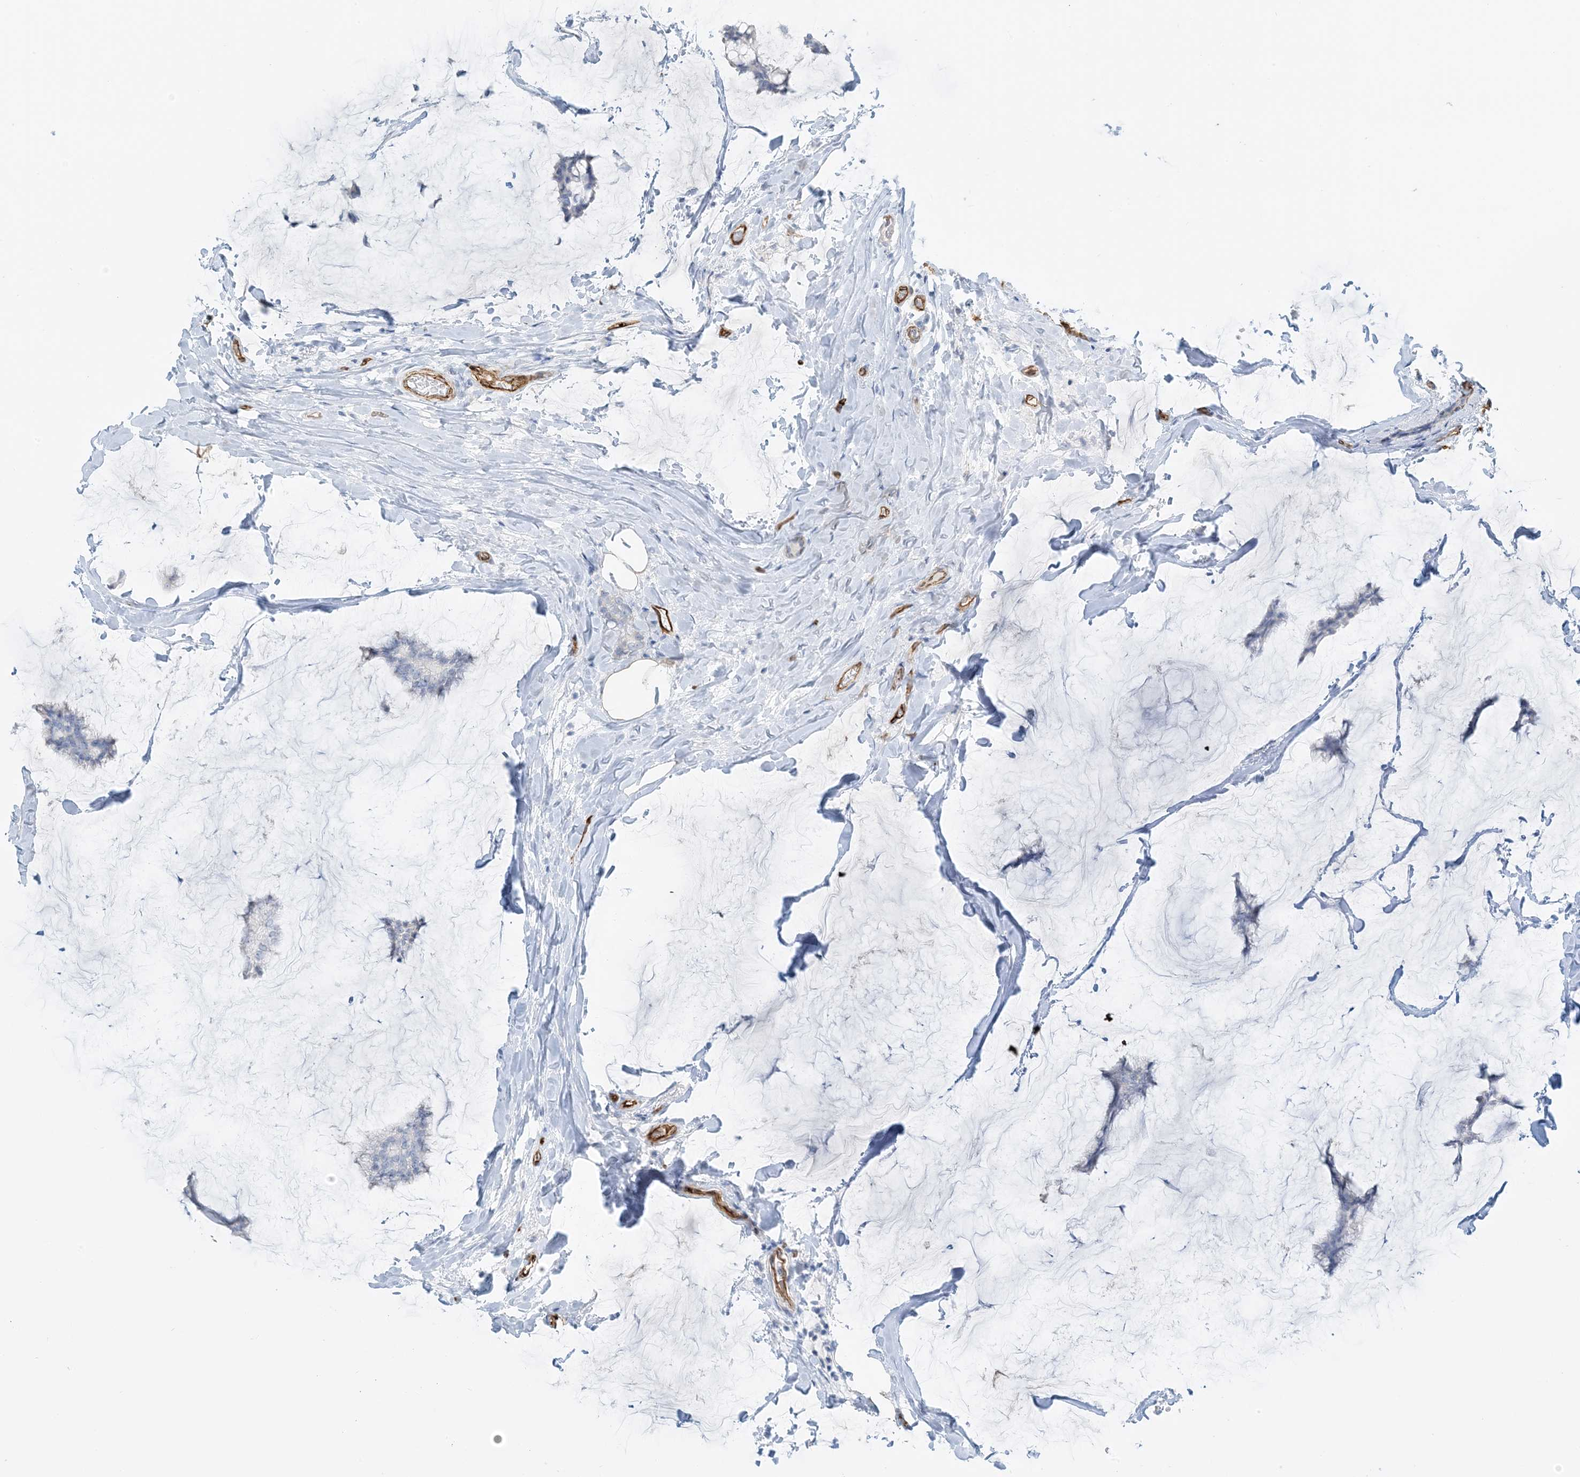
{"staining": {"intensity": "negative", "quantity": "none", "location": "none"}, "tissue": "breast cancer", "cell_type": "Tumor cells", "image_type": "cancer", "snomed": [{"axis": "morphology", "description": "Duct carcinoma"}, {"axis": "topography", "description": "Breast"}], "caption": "Micrograph shows no protein expression in tumor cells of breast invasive ductal carcinoma tissue.", "gene": "EPS8L3", "patient": {"sex": "female", "age": 93}}